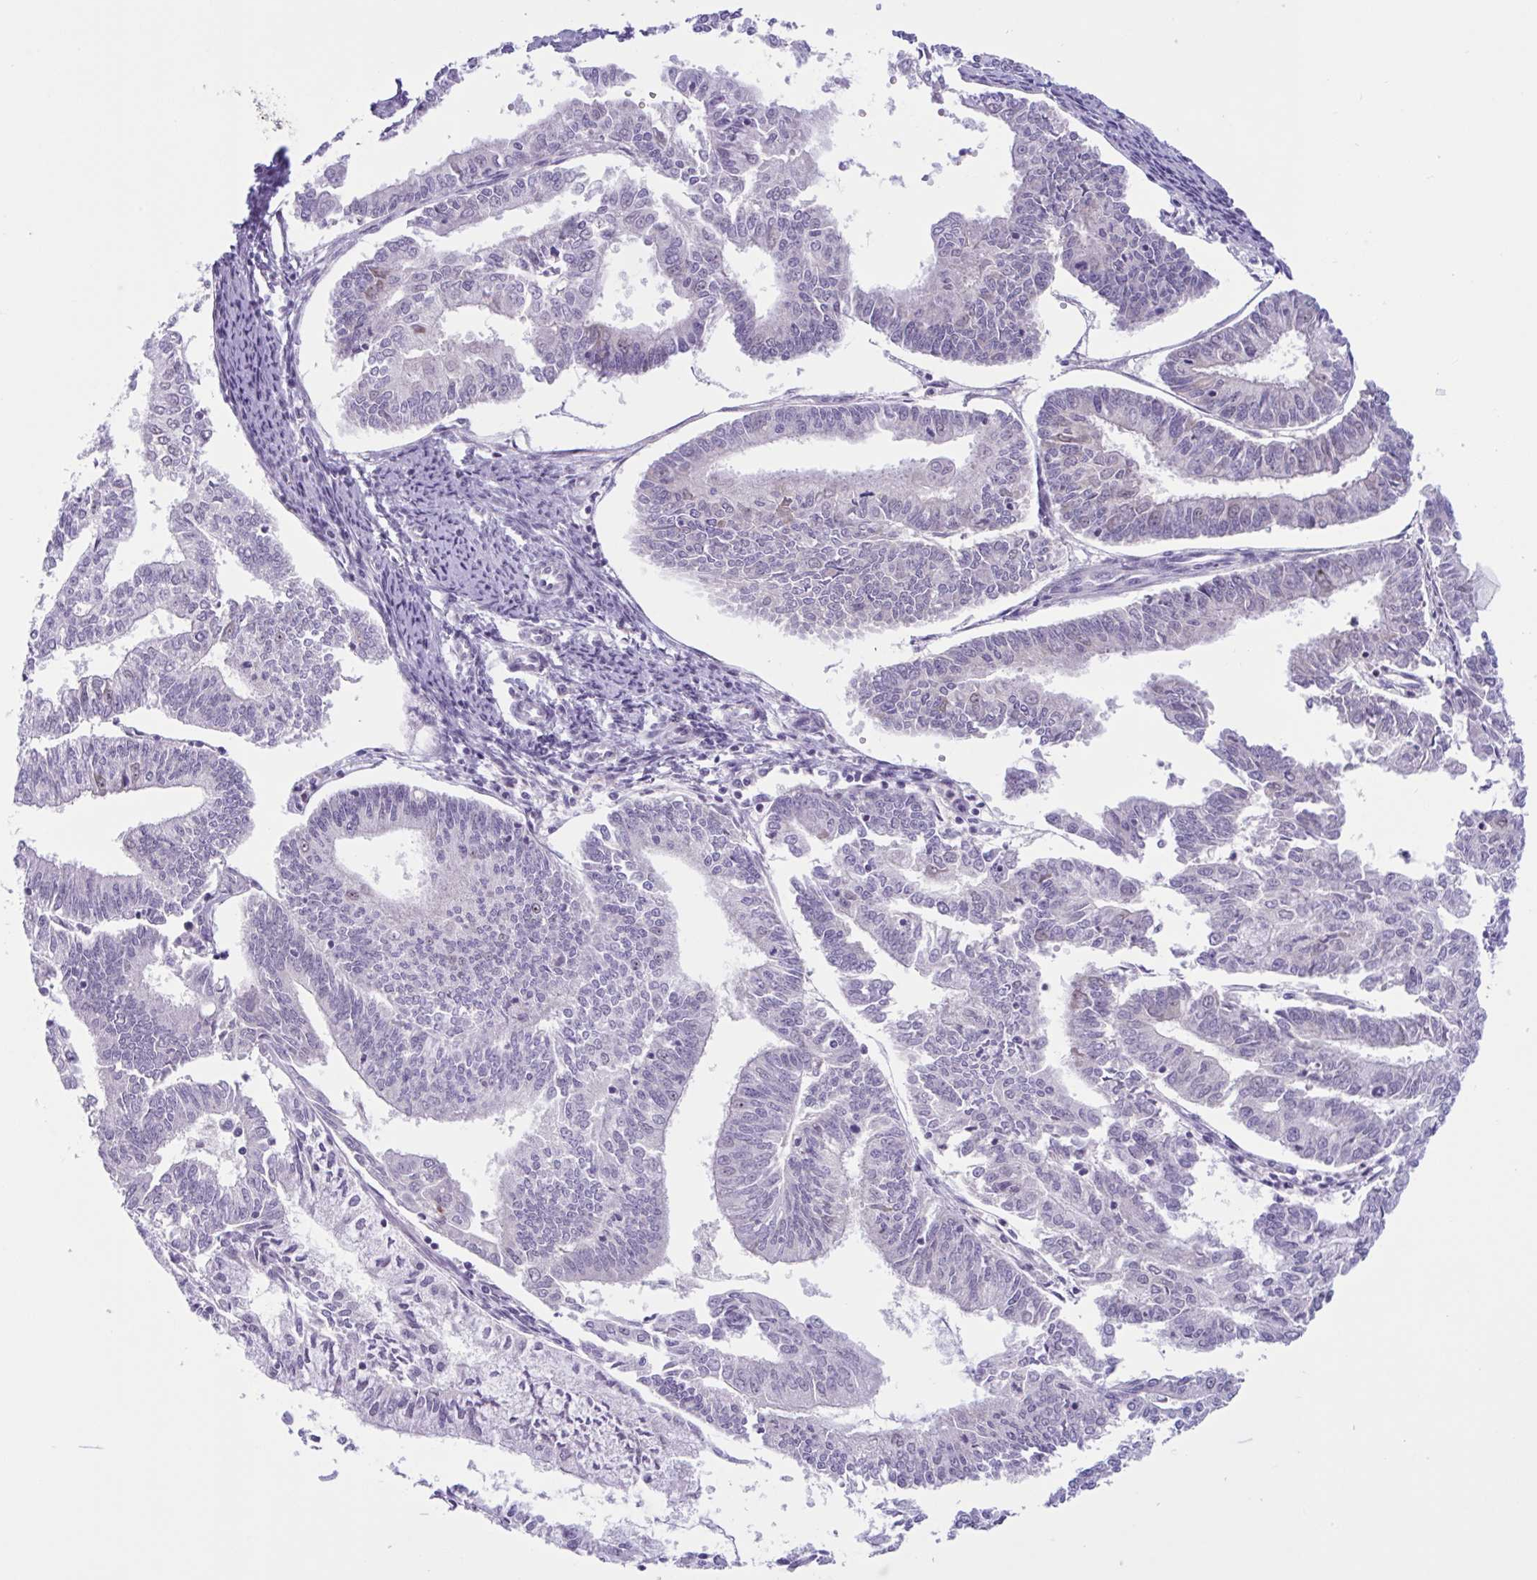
{"staining": {"intensity": "negative", "quantity": "none", "location": "none"}, "tissue": "endometrial cancer", "cell_type": "Tumor cells", "image_type": "cancer", "snomed": [{"axis": "morphology", "description": "Adenocarcinoma, NOS"}, {"axis": "topography", "description": "Endometrium"}], "caption": "DAB (3,3'-diaminobenzidine) immunohistochemical staining of endometrial adenocarcinoma exhibits no significant staining in tumor cells.", "gene": "WNT9B", "patient": {"sex": "female", "age": 61}}